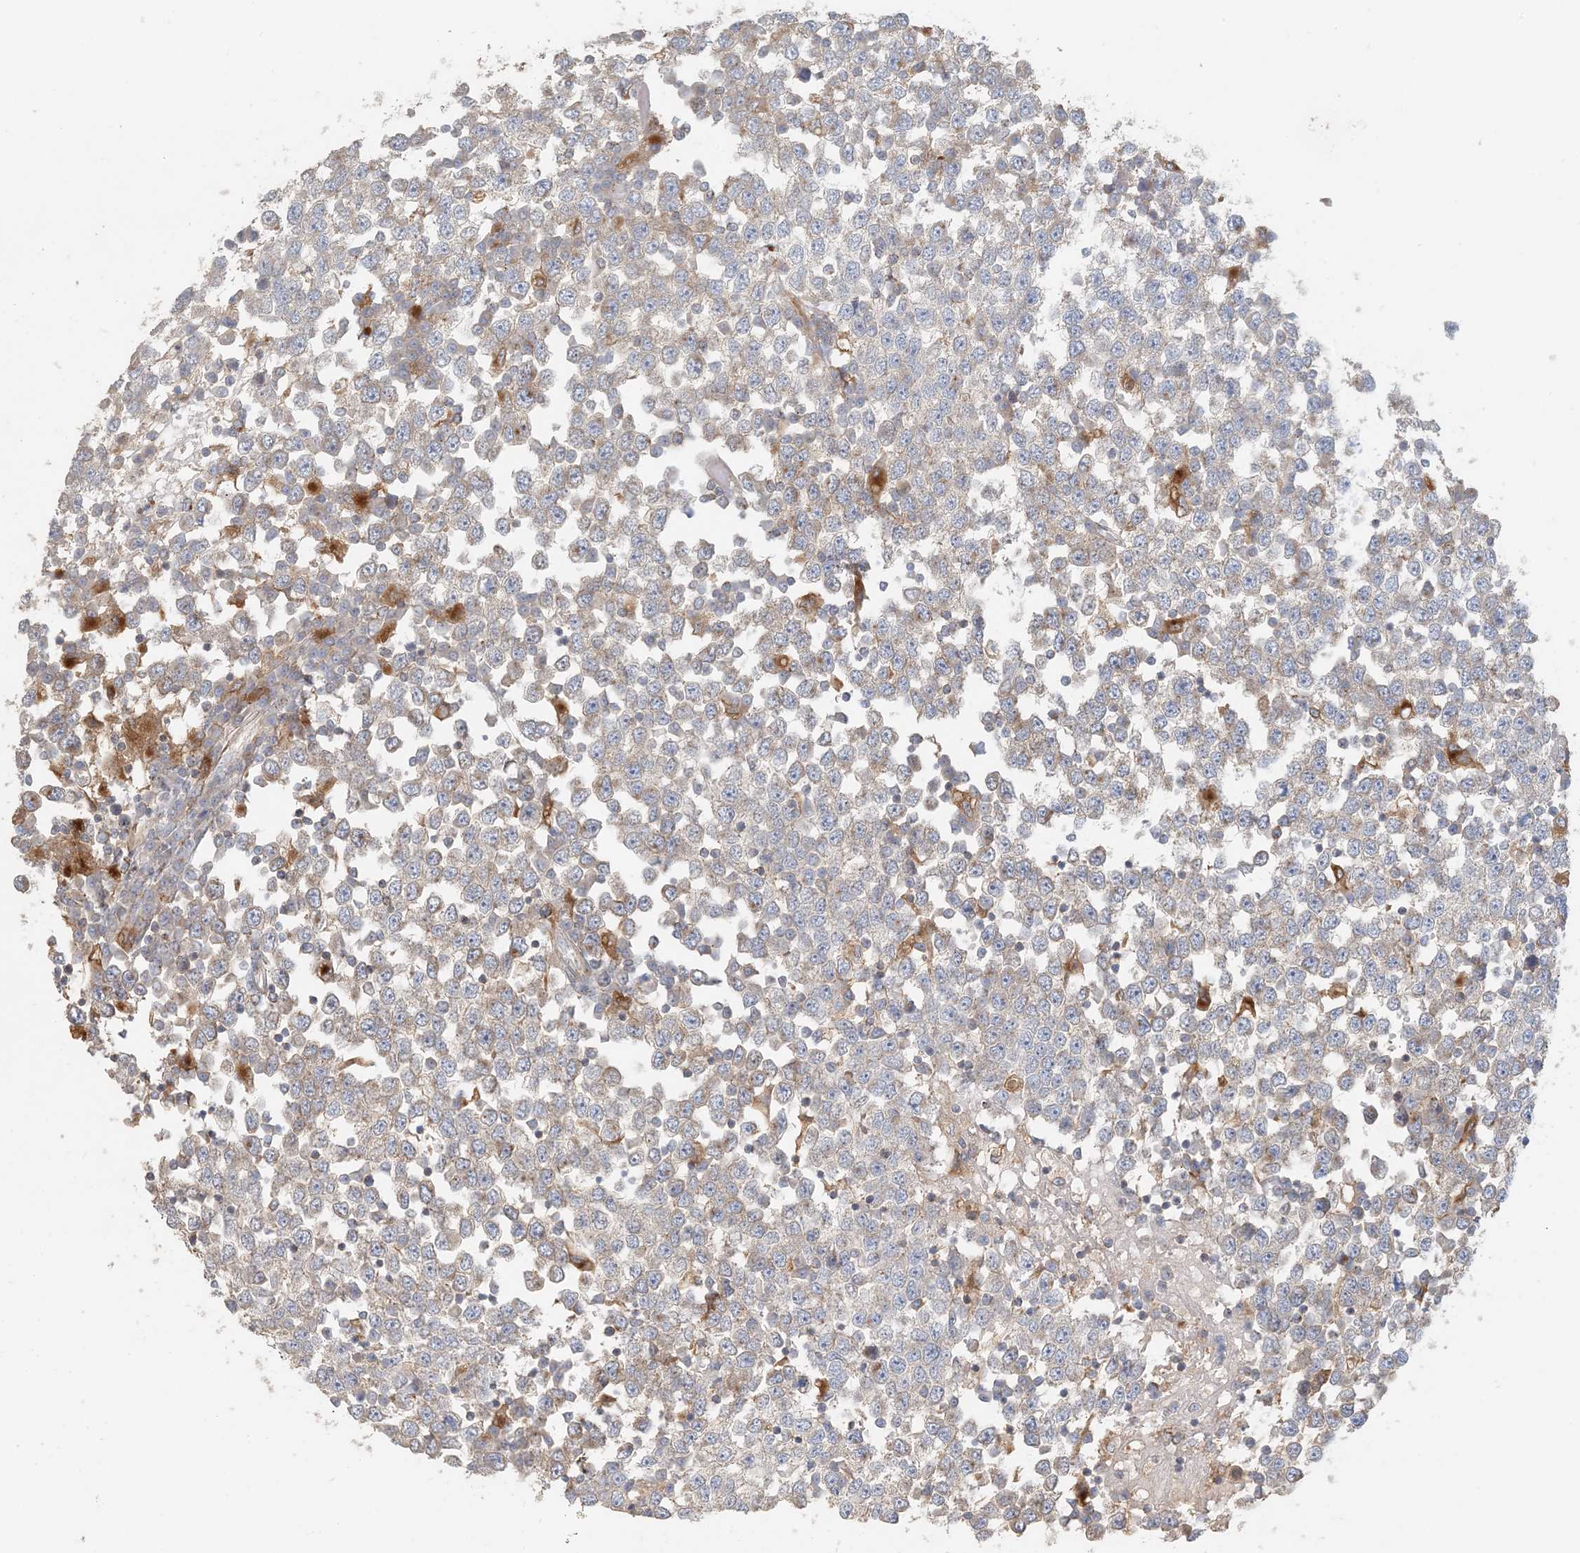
{"staining": {"intensity": "weak", "quantity": "<25%", "location": "cytoplasmic/membranous"}, "tissue": "testis cancer", "cell_type": "Tumor cells", "image_type": "cancer", "snomed": [{"axis": "morphology", "description": "Seminoma, NOS"}, {"axis": "topography", "description": "Testis"}], "caption": "An immunohistochemistry (IHC) image of seminoma (testis) is shown. There is no staining in tumor cells of seminoma (testis).", "gene": "SPPL2A", "patient": {"sex": "male", "age": 65}}